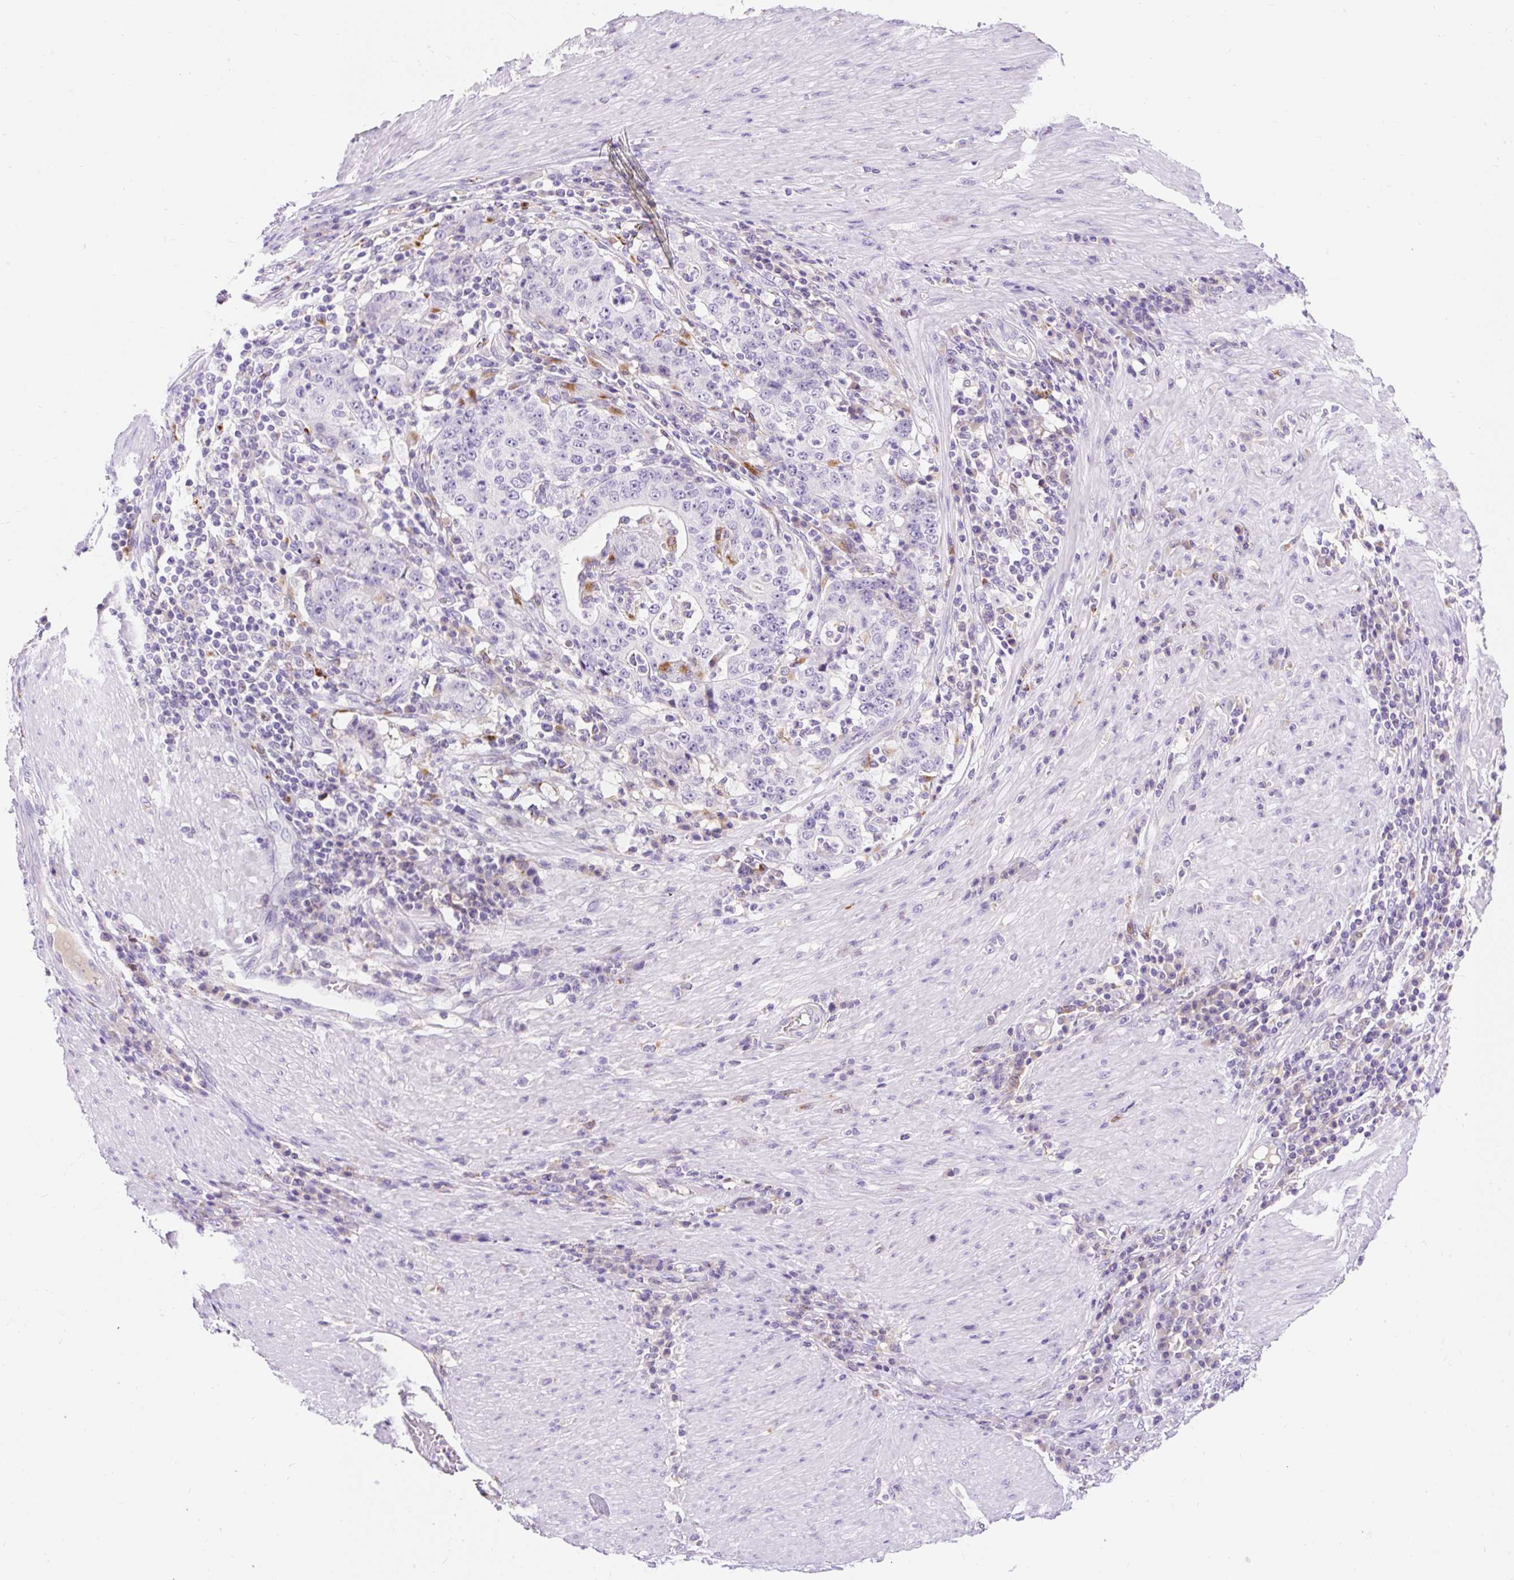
{"staining": {"intensity": "negative", "quantity": "none", "location": "none"}, "tissue": "stomach cancer", "cell_type": "Tumor cells", "image_type": "cancer", "snomed": [{"axis": "morphology", "description": "Normal tissue, NOS"}, {"axis": "morphology", "description": "Adenocarcinoma, NOS"}, {"axis": "topography", "description": "Stomach, upper"}, {"axis": "topography", "description": "Stomach"}], "caption": "Tumor cells show no significant expression in stomach cancer.", "gene": "TMEM150C", "patient": {"sex": "male", "age": 59}}